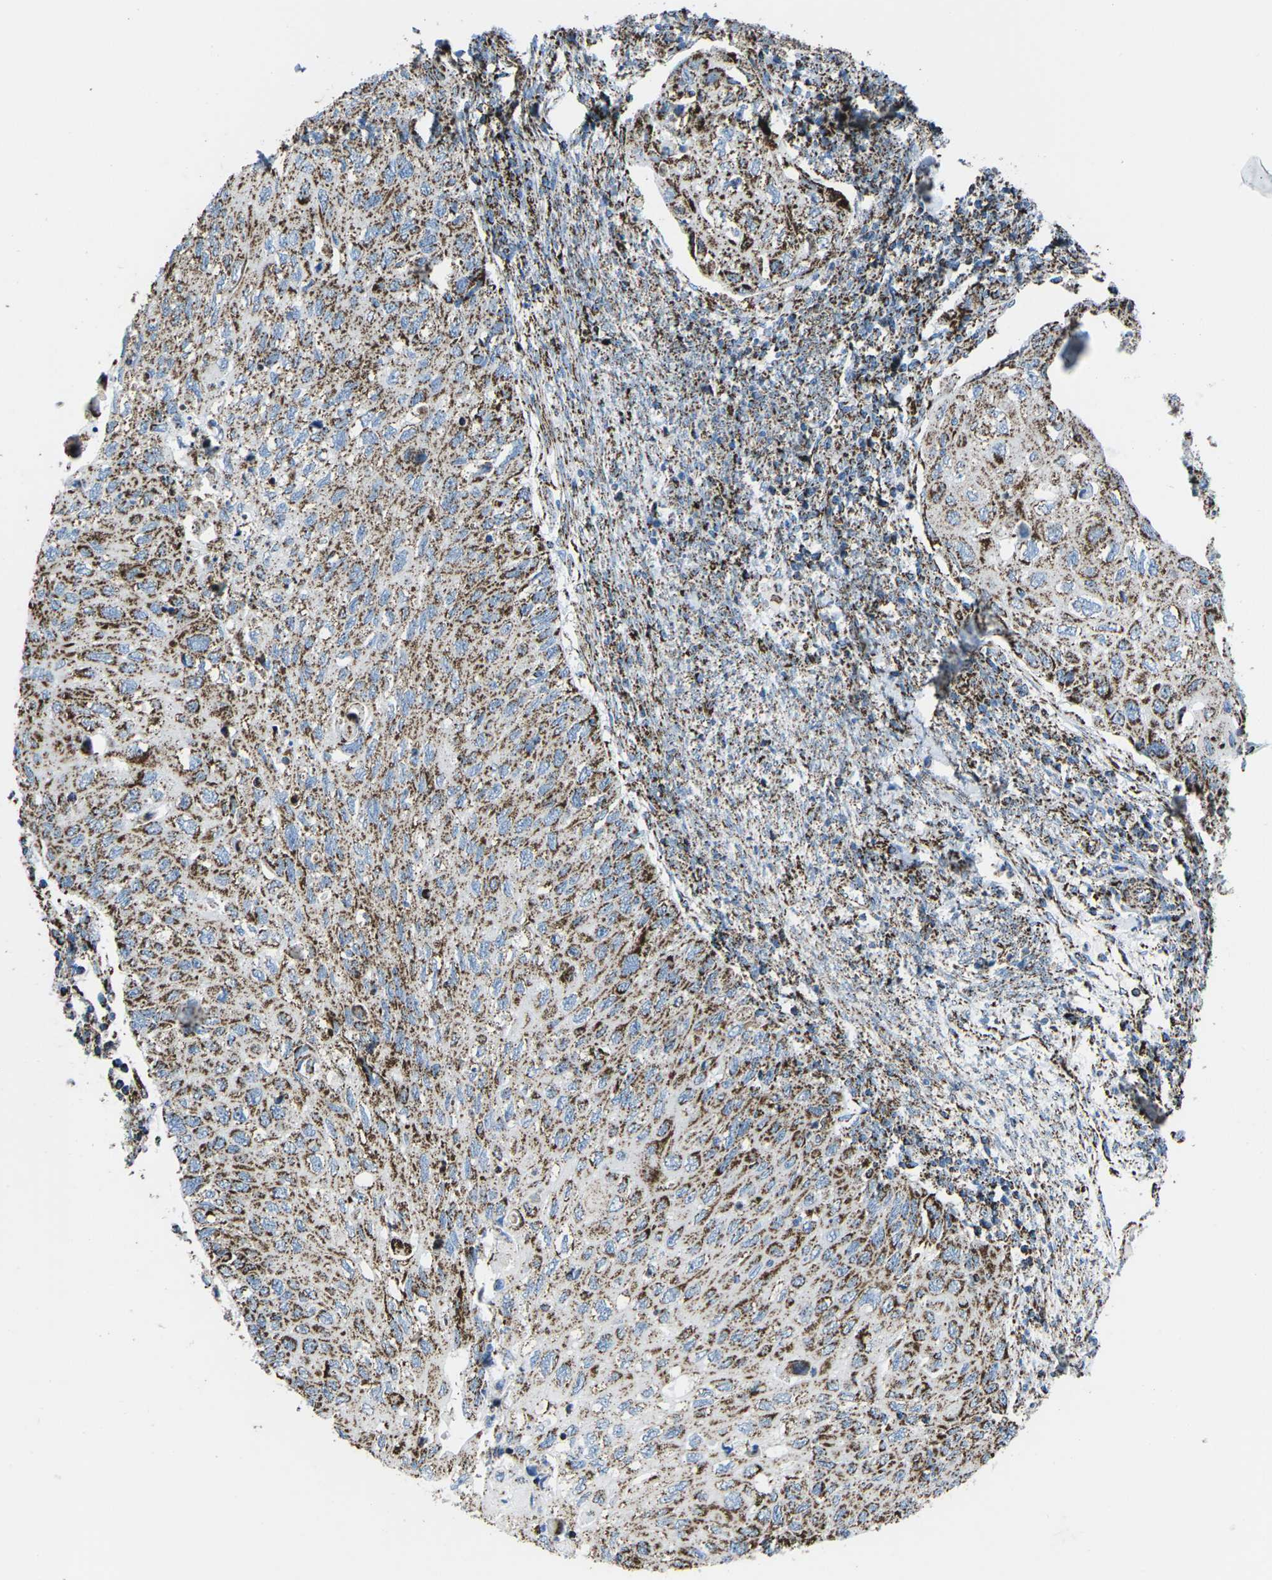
{"staining": {"intensity": "strong", "quantity": ">75%", "location": "cytoplasmic/membranous"}, "tissue": "cervical cancer", "cell_type": "Tumor cells", "image_type": "cancer", "snomed": [{"axis": "morphology", "description": "Squamous cell carcinoma, NOS"}, {"axis": "topography", "description": "Cervix"}], "caption": "Squamous cell carcinoma (cervical) stained with a brown dye displays strong cytoplasmic/membranous positive positivity in approximately >75% of tumor cells.", "gene": "MT-CO2", "patient": {"sex": "female", "age": 70}}